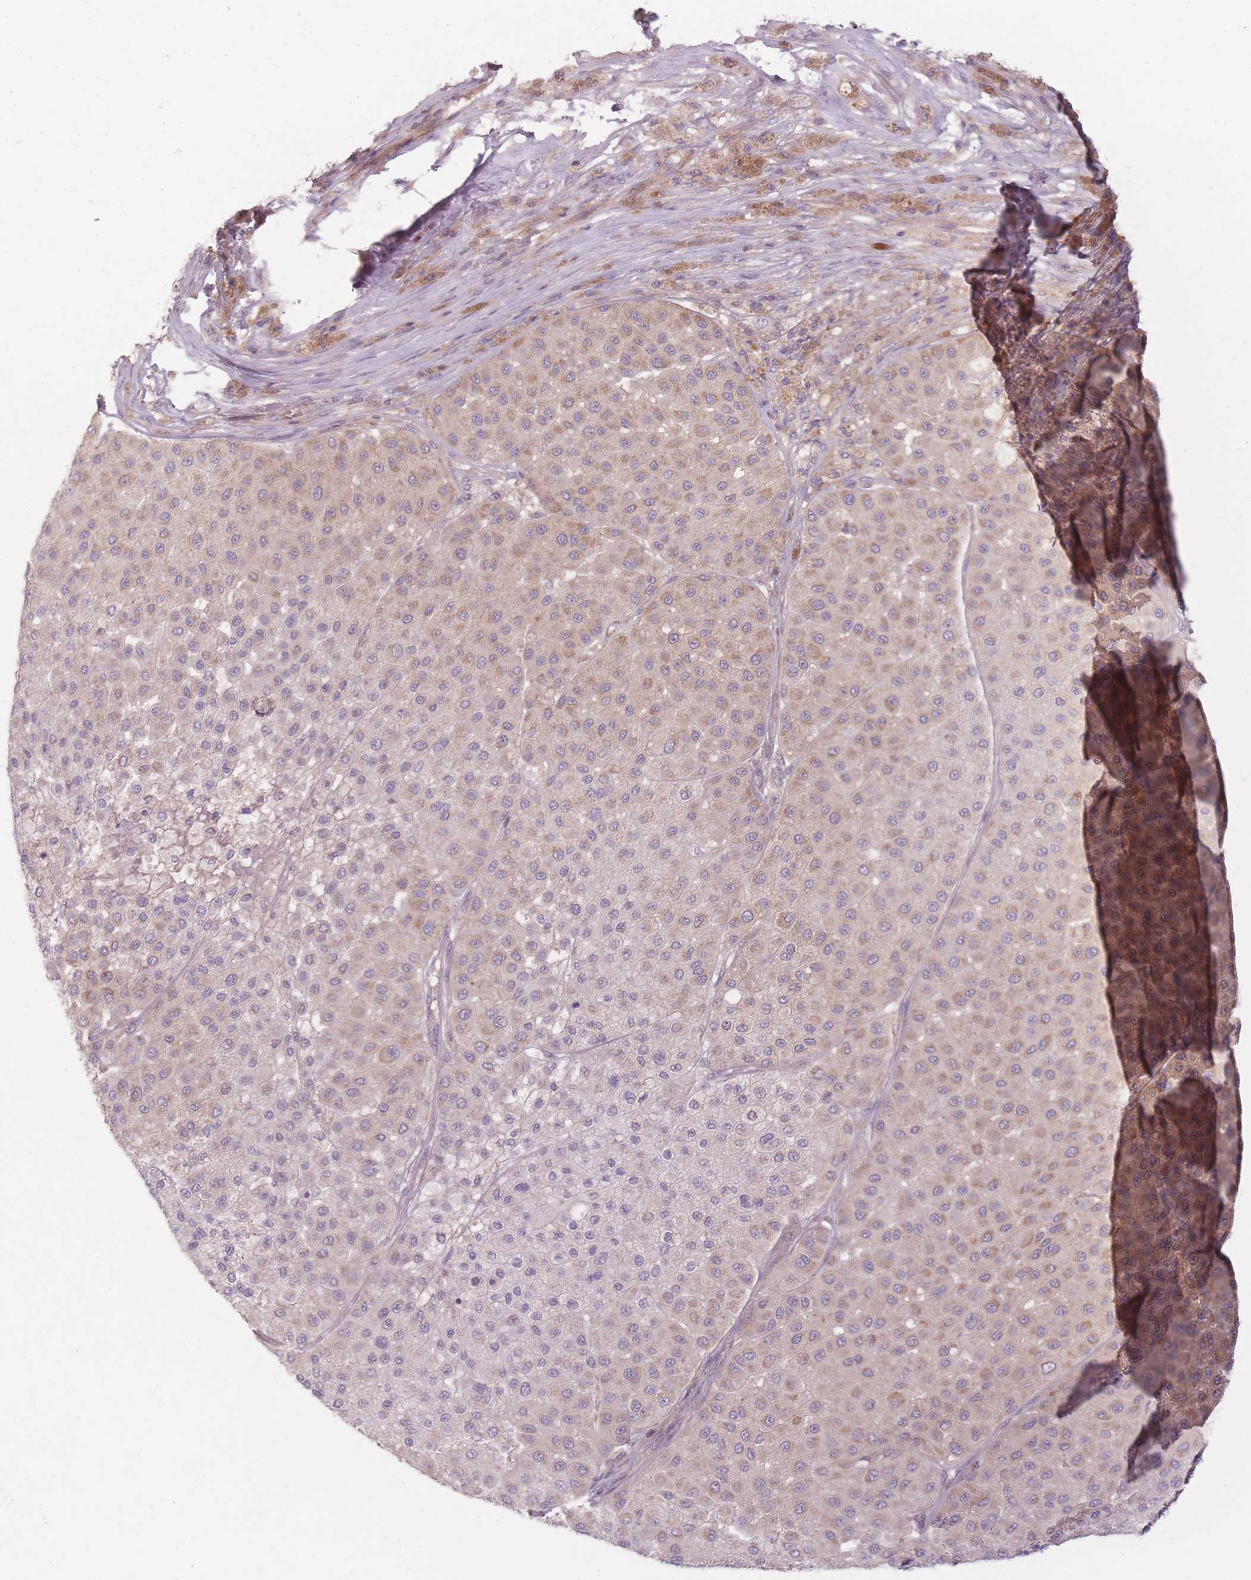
{"staining": {"intensity": "weak", "quantity": "25%-75%", "location": "cytoplasmic/membranous"}, "tissue": "melanoma", "cell_type": "Tumor cells", "image_type": "cancer", "snomed": [{"axis": "morphology", "description": "Malignant melanoma, Metastatic site"}, {"axis": "topography", "description": "Smooth muscle"}], "caption": "About 25%-75% of tumor cells in melanoma exhibit weak cytoplasmic/membranous protein positivity as visualized by brown immunohistochemical staining.", "gene": "NT5DC2", "patient": {"sex": "male", "age": 41}}